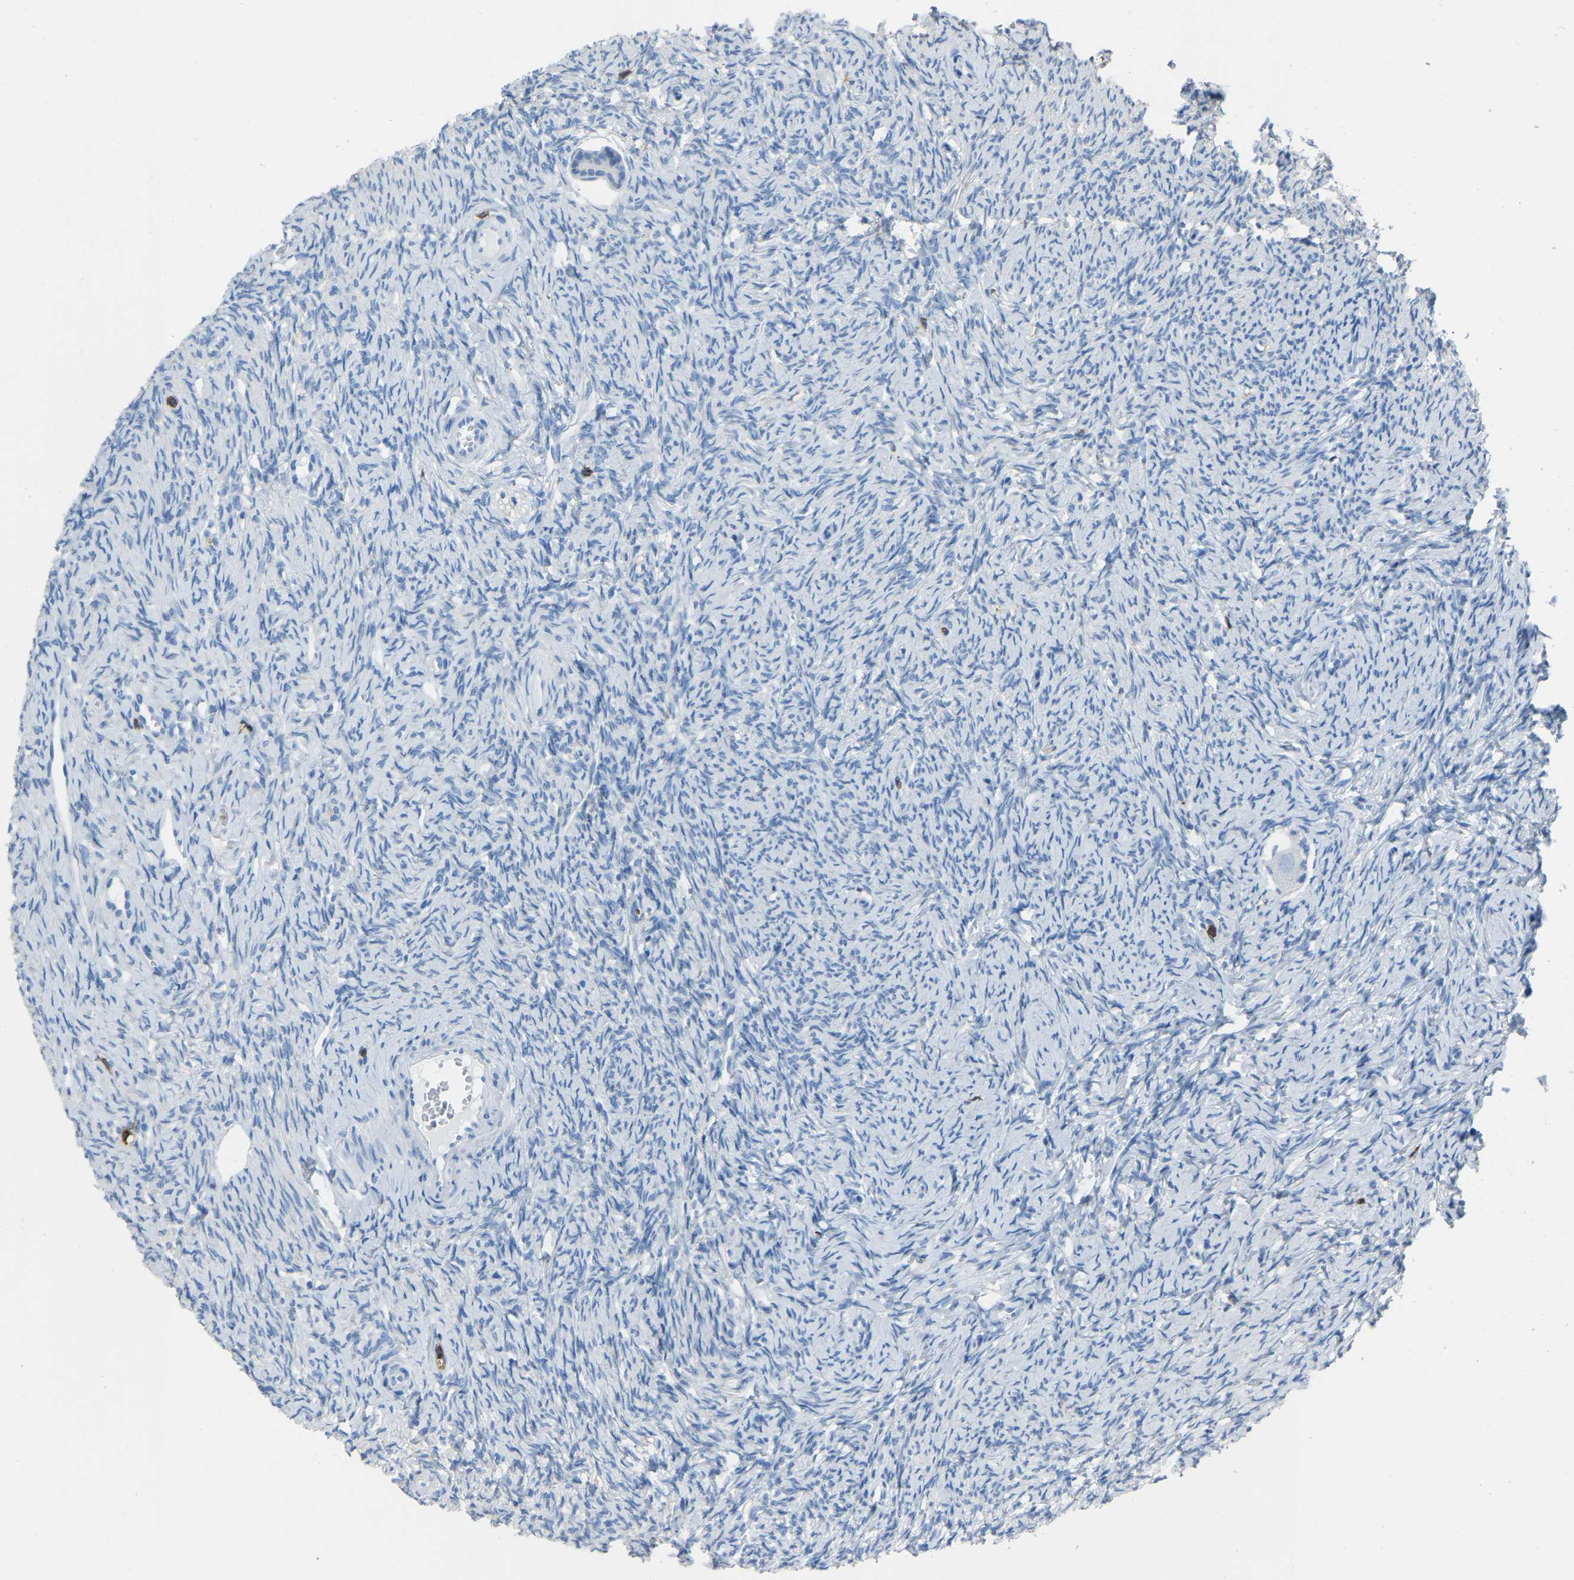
{"staining": {"intensity": "negative", "quantity": "none", "location": "none"}, "tissue": "ovary", "cell_type": "Follicle cells", "image_type": "normal", "snomed": [{"axis": "morphology", "description": "Normal tissue, NOS"}, {"axis": "topography", "description": "Ovary"}], "caption": "A photomicrograph of human ovary is negative for staining in follicle cells. The staining is performed using DAB brown chromogen with nuclei counter-stained in using hematoxylin.", "gene": "LSP1", "patient": {"sex": "female", "age": 33}}